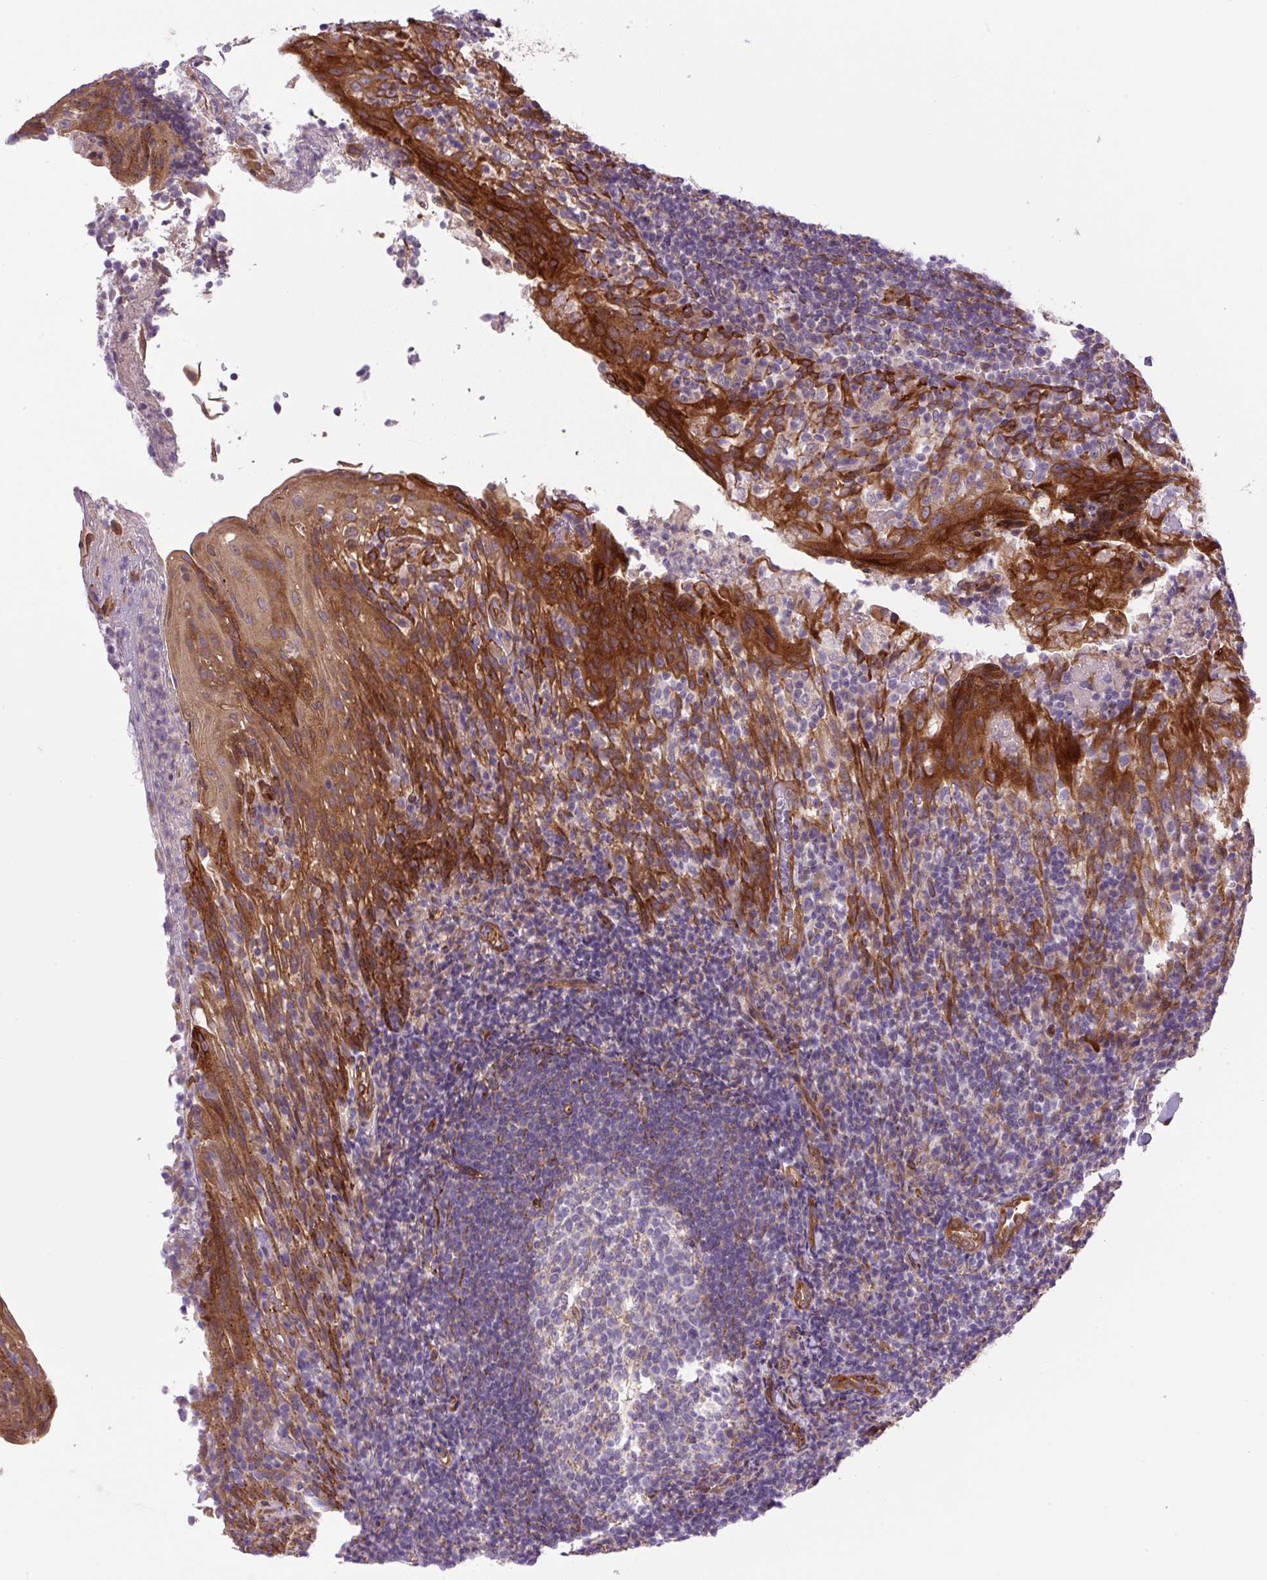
{"staining": {"intensity": "moderate", "quantity": "<25%", "location": "cytoplasmic/membranous"}, "tissue": "tonsil", "cell_type": "Germinal center cells", "image_type": "normal", "snomed": [{"axis": "morphology", "description": "Normal tissue, NOS"}, {"axis": "topography", "description": "Tonsil"}], "caption": "Brown immunohistochemical staining in unremarkable human tonsil demonstrates moderate cytoplasmic/membranous expression in approximately <25% of germinal center cells. (DAB = brown stain, brightfield microscopy at high magnification).", "gene": "SEPTIN10", "patient": {"sex": "female", "age": 10}}